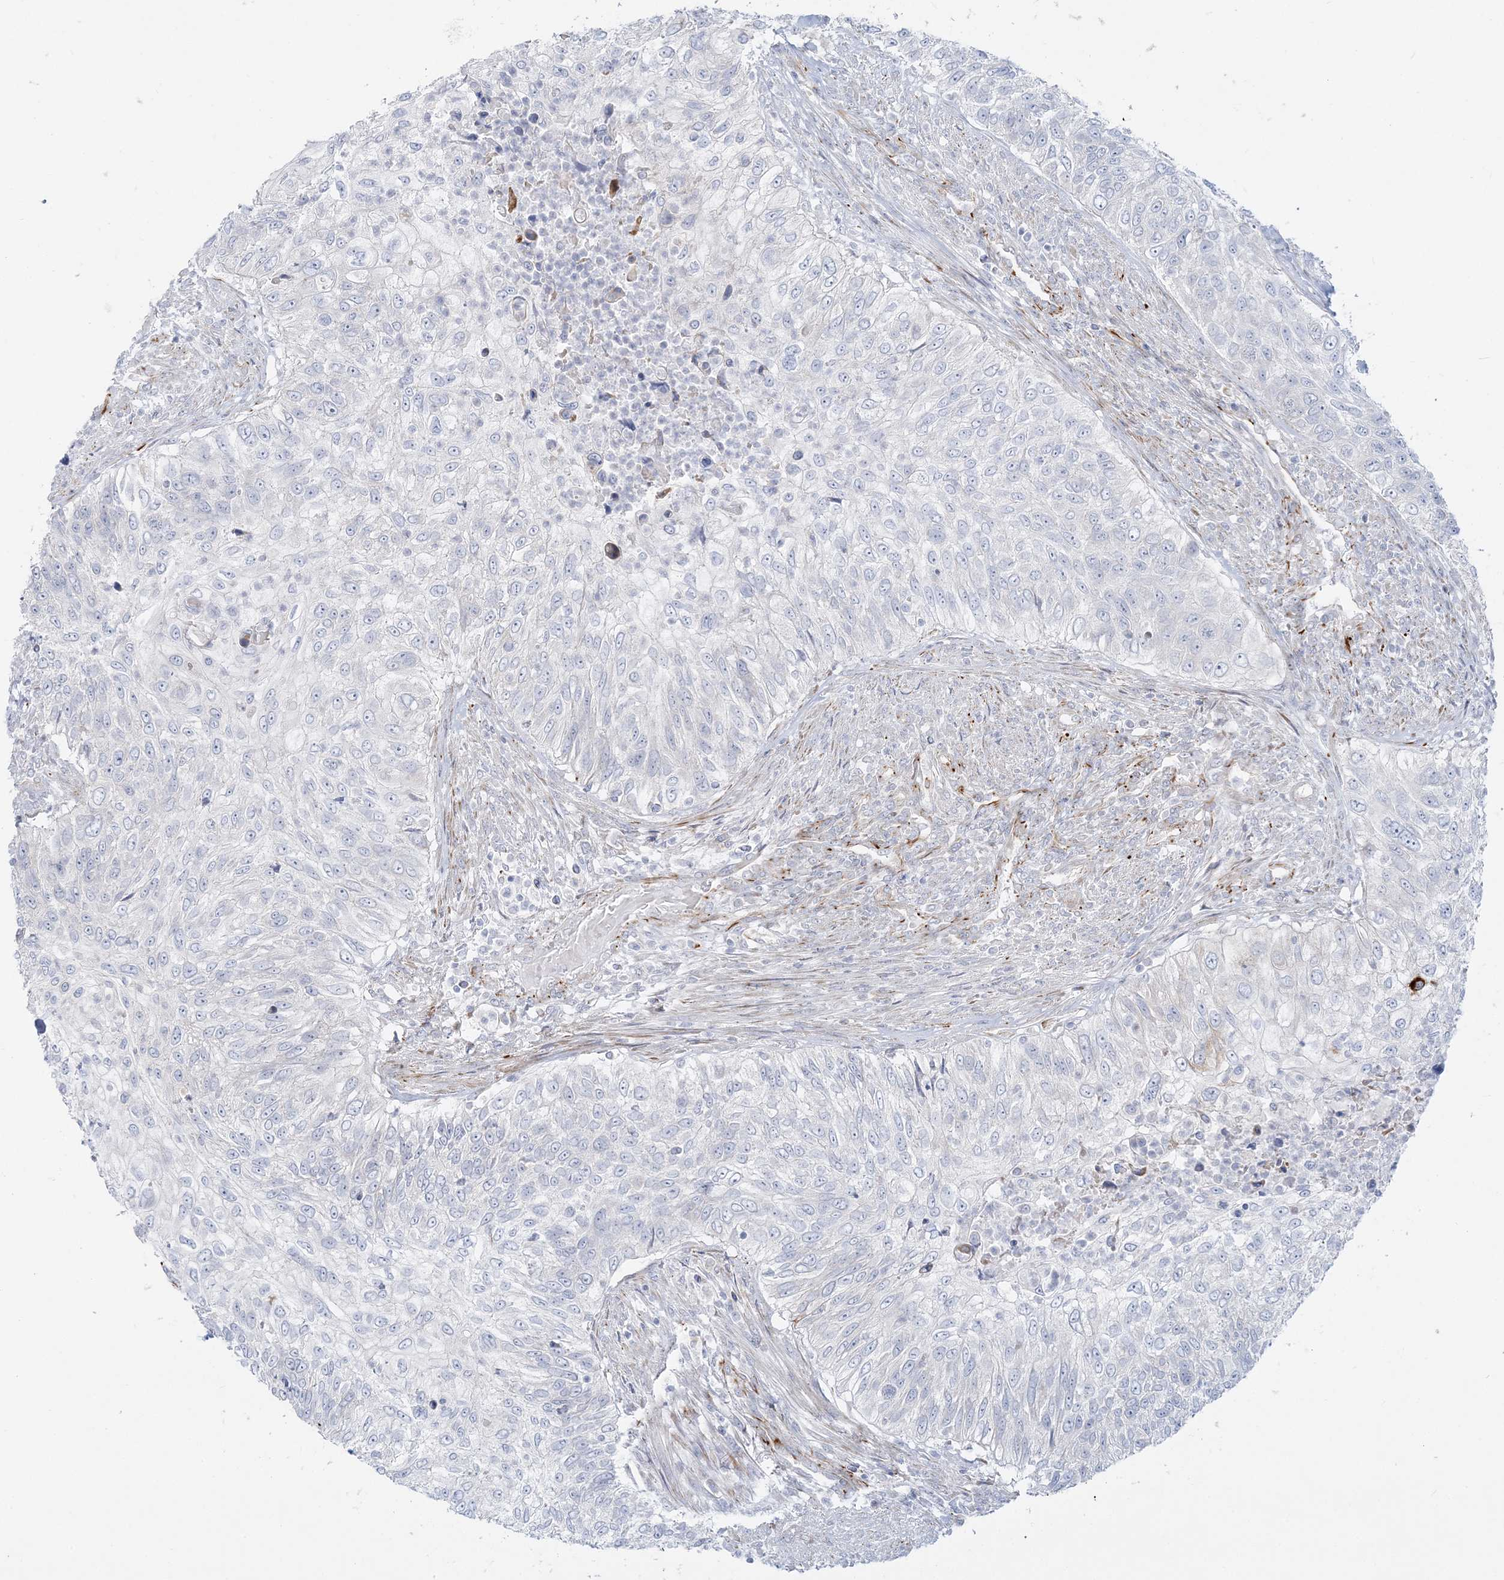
{"staining": {"intensity": "moderate", "quantity": "<25%", "location": "cytoplasmic/membranous"}, "tissue": "urothelial cancer", "cell_type": "Tumor cells", "image_type": "cancer", "snomed": [{"axis": "morphology", "description": "Urothelial carcinoma, High grade"}, {"axis": "topography", "description": "Urinary bladder"}], "caption": "A brown stain shows moderate cytoplasmic/membranous staining of a protein in urothelial carcinoma (high-grade) tumor cells.", "gene": "PPIL6", "patient": {"sex": "female", "age": 60}}